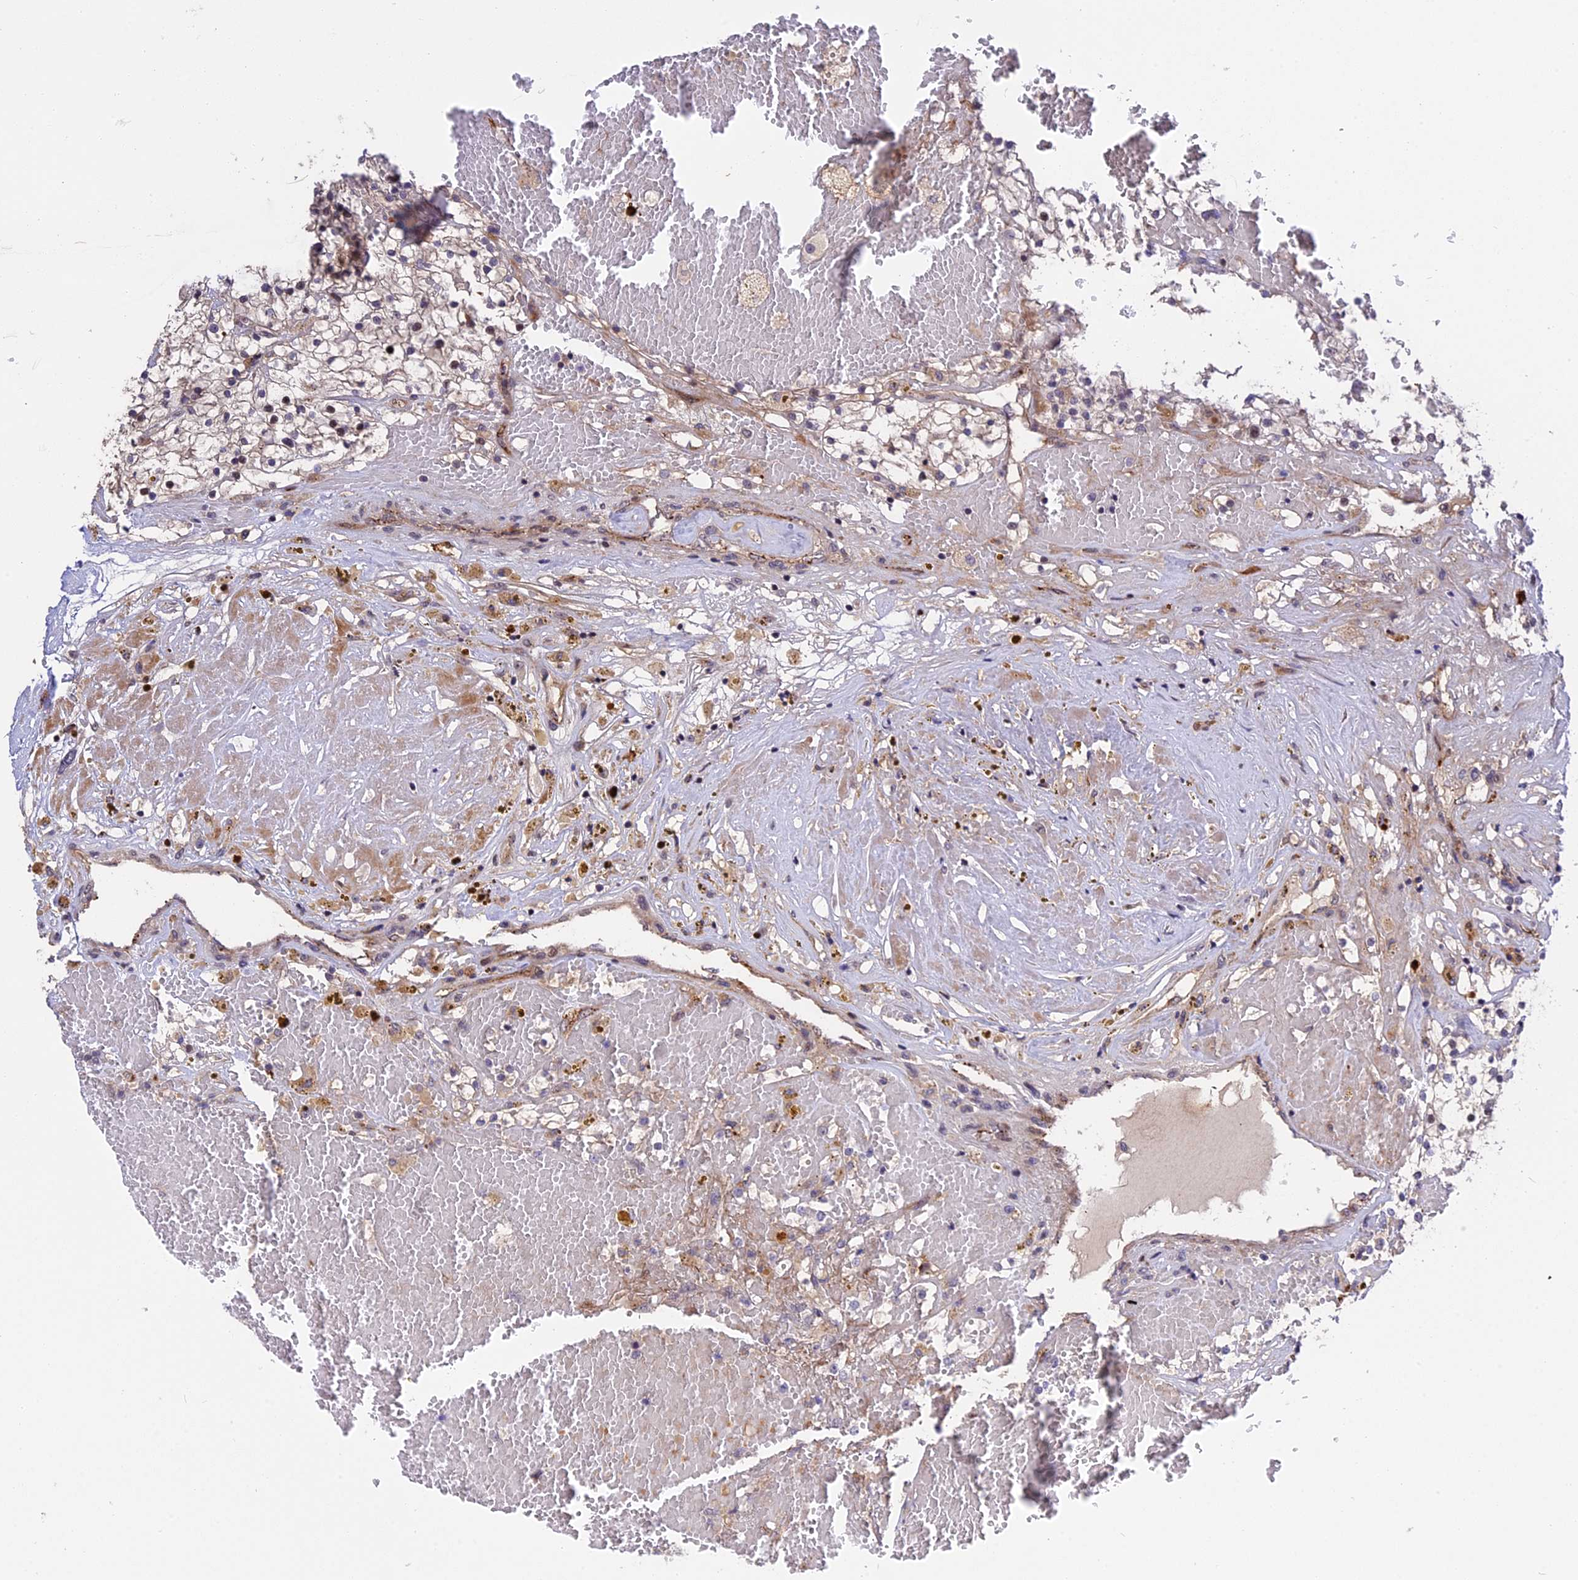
{"staining": {"intensity": "negative", "quantity": "none", "location": "none"}, "tissue": "renal cancer", "cell_type": "Tumor cells", "image_type": "cancer", "snomed": [{"axis": "morphology", "description": "Normal tissue, NOS"}, {"axis": "morphology", "description": "Adenocarcinoma, NOS"}, {"axis": "topography", "description": "Kidney"}], "caption": "Immunohistochemical staining of human renal cancer shows no significant expression in tumor cells.", "gene": "MFSD2A", "patient": {"sex": "male", "age": 68}}